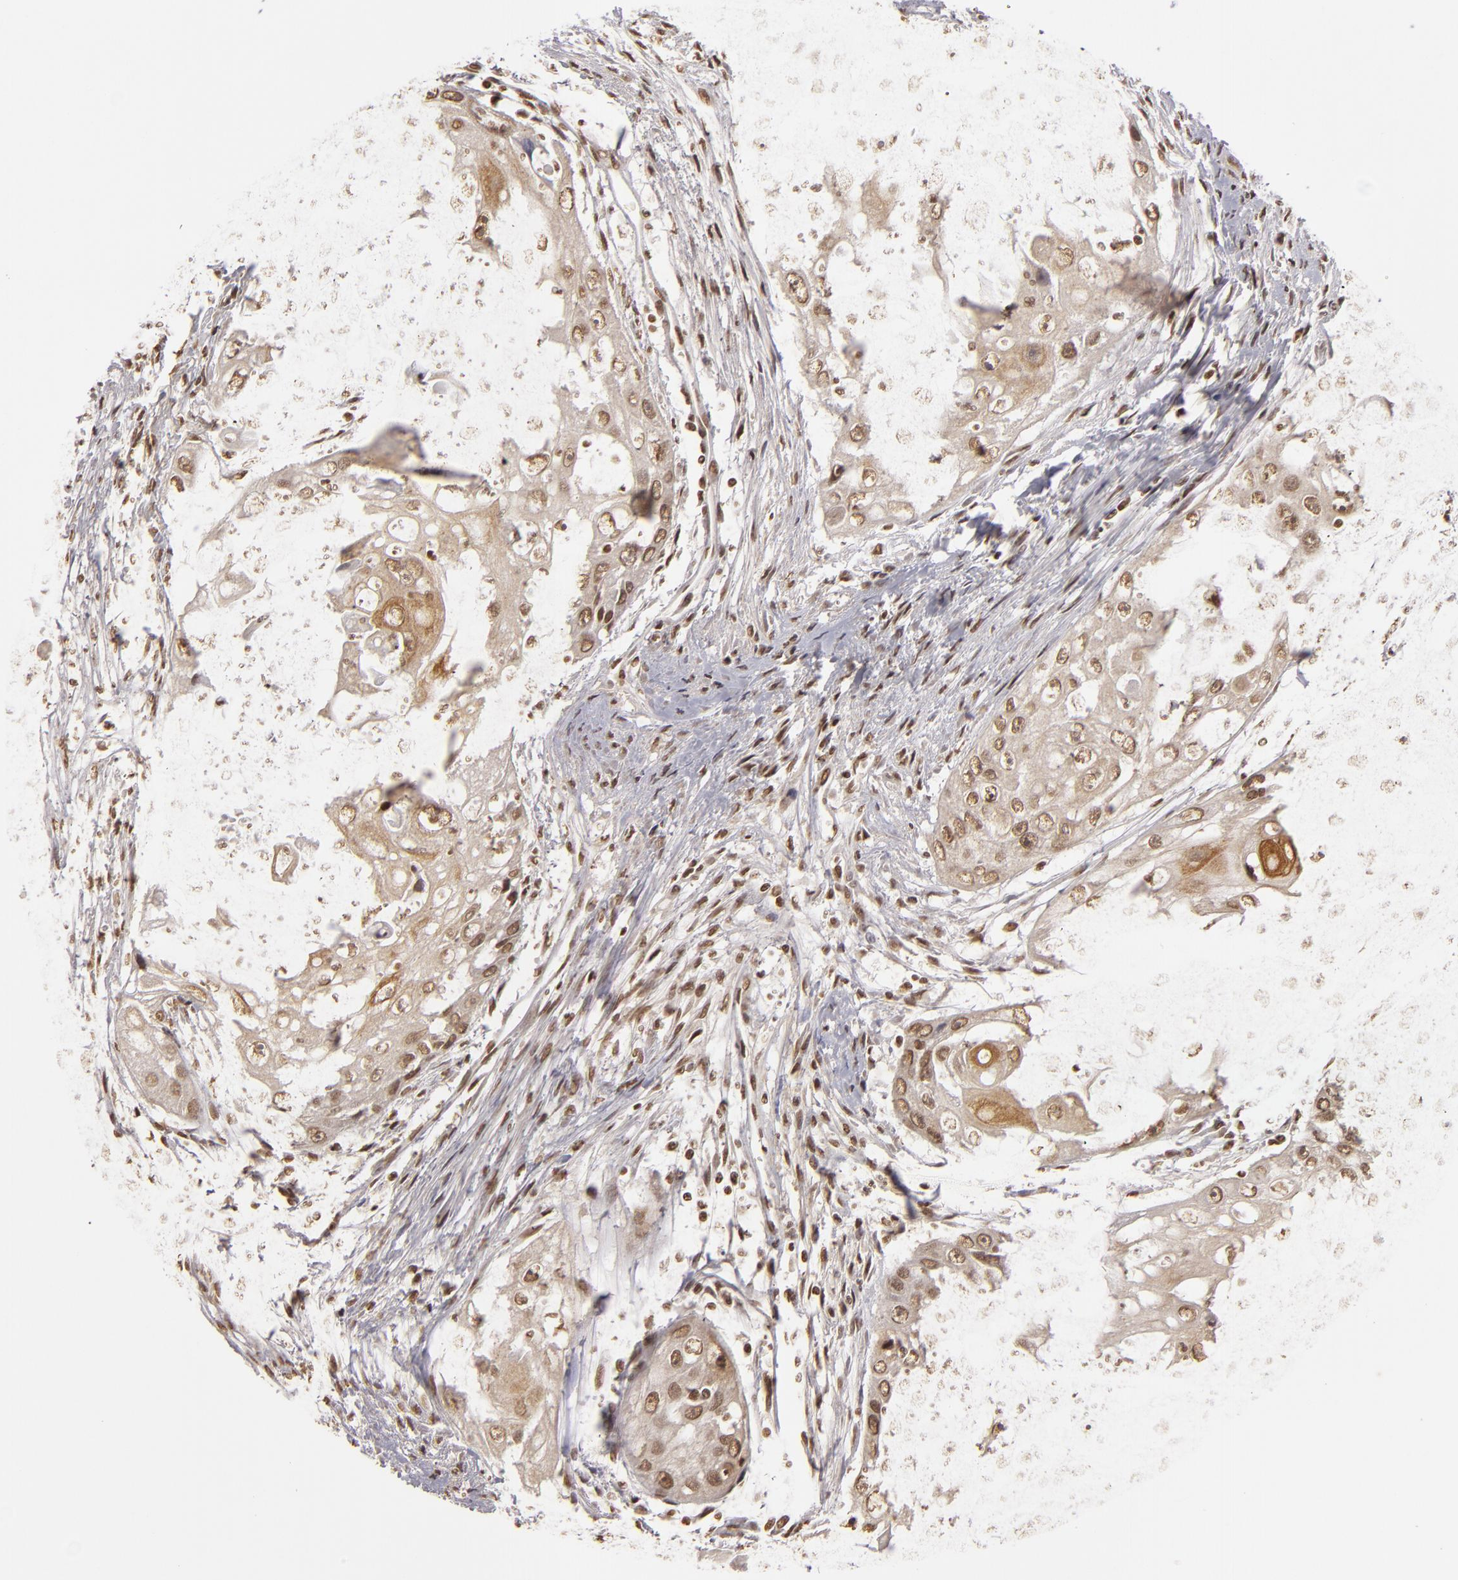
{"staining": {"intensity": "moderate", "quantity": "25%-75%", "location": "cytoplasmic/membranous,nuclear"}, "tissue": "head and neck cancer", "cell_type": "Tumor cells", "image_type": "cancer", "snomed": [{"axis": "morphology", "description": "Squamous cell carcinoma, NOS"}, {"axis": "topography", "description": "Head-Neck"}], "caption": "Immunohistochemical staining of human squamous cell carcinoma (head and neck) displays moderate cytoplasmic/membranous and nuclear protein positivity in approximately 25%-75% of tumor cells.", "gene": "CUL3", "patient": {"sex": "male", "age": 64}}